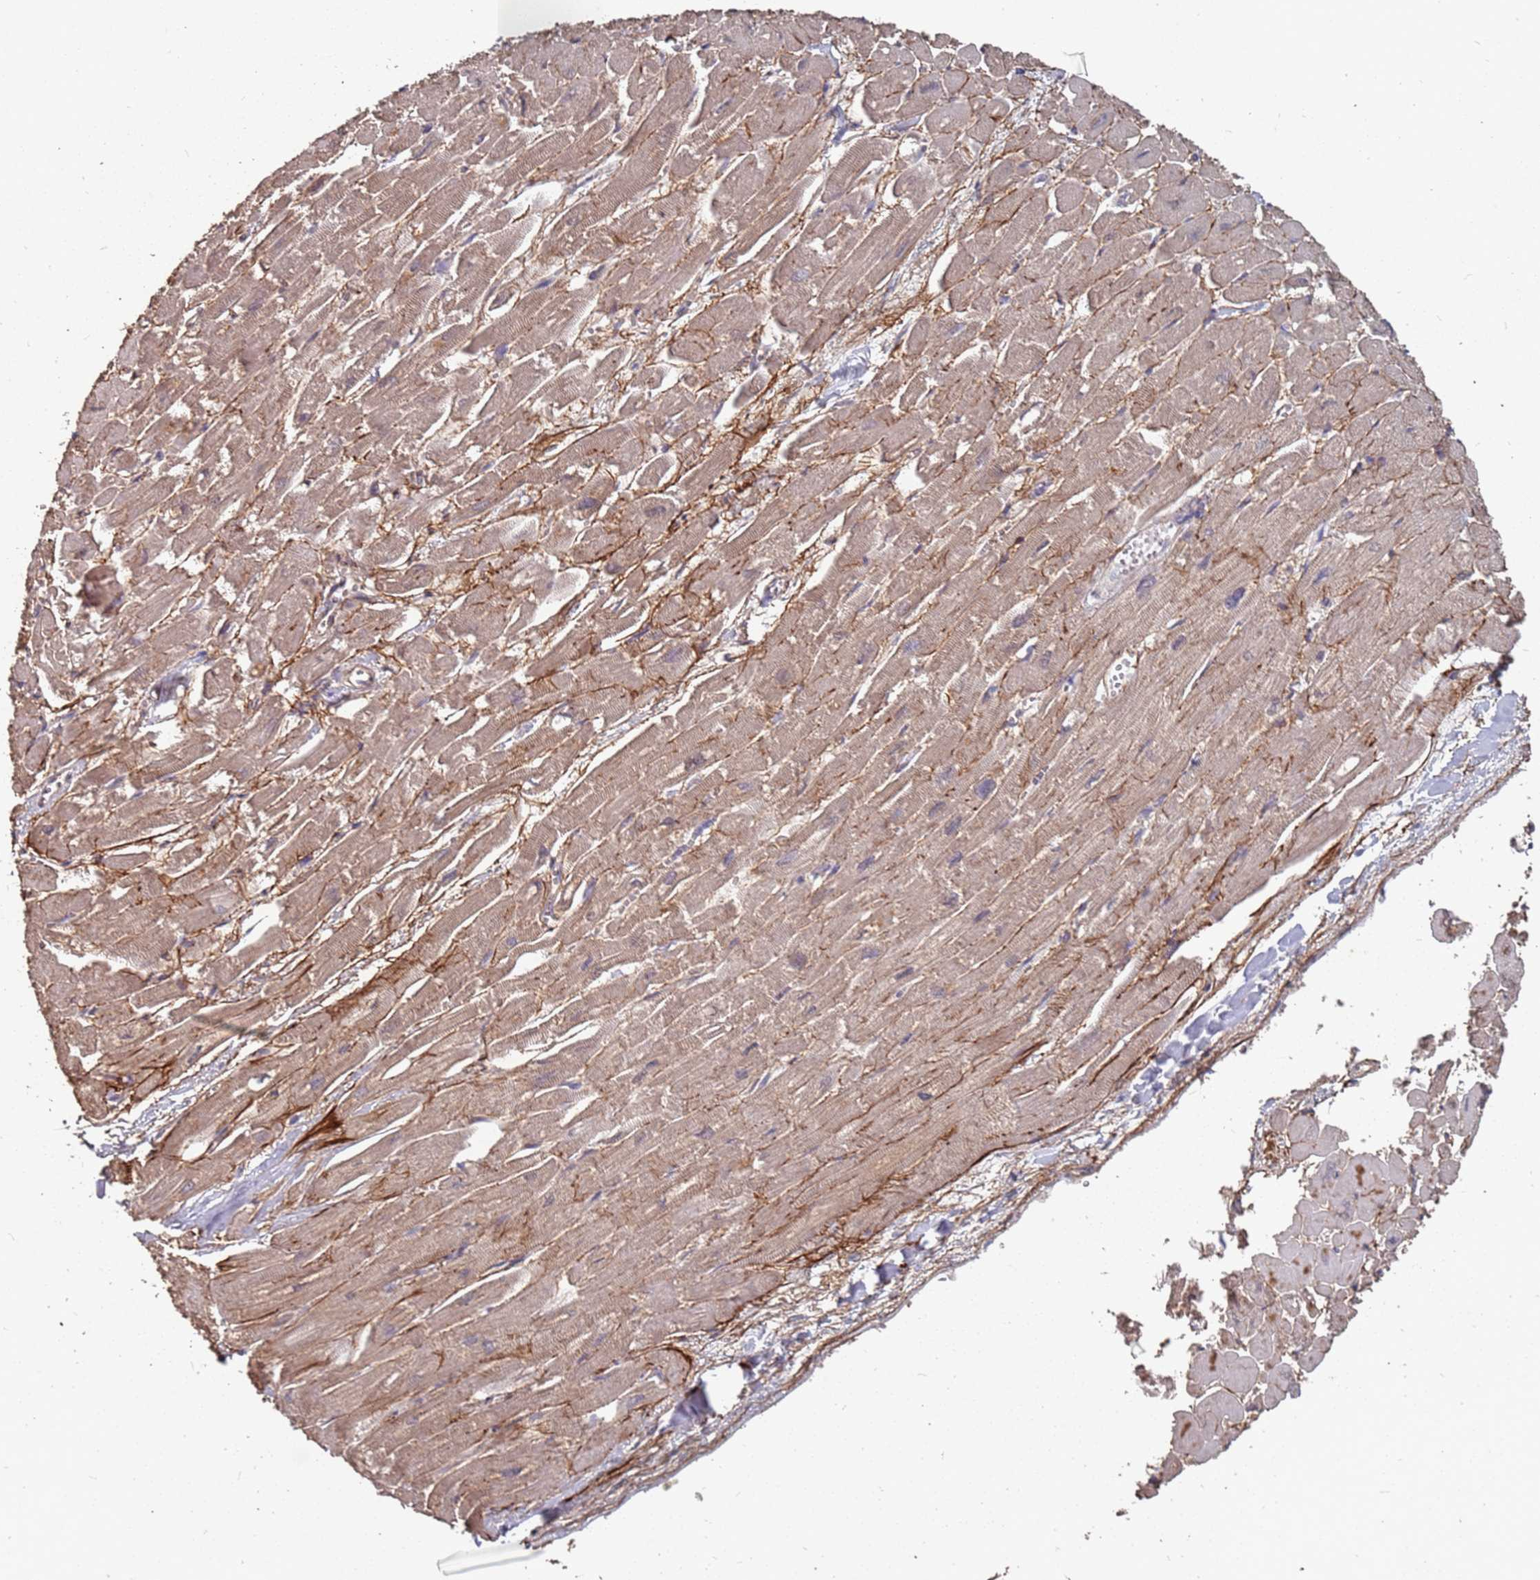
{"staining": {"intensity": "moderate", "quantity": "25%-75%", "location": "cytoplasmic/membranous"}, "tissue": "heart muscle", "cell_type": "Cardiomyocytes", "image_type": "normal", "snomed": [{"axis": "morphology", "description": "Normal tissue, NOS"}, {"axis": "topography", "description": "Heart"}], "caption": "DAB (3,3'-diaminobenzidine) immunohistochemical staining of unremarkable heart muscle exhibits moderate cytoplasmic/membranous protein expression in approximately 25%-75% of cardiomyocytes.", "gene": "PRORP", "patient": {"sex": "male", "age": 54}}